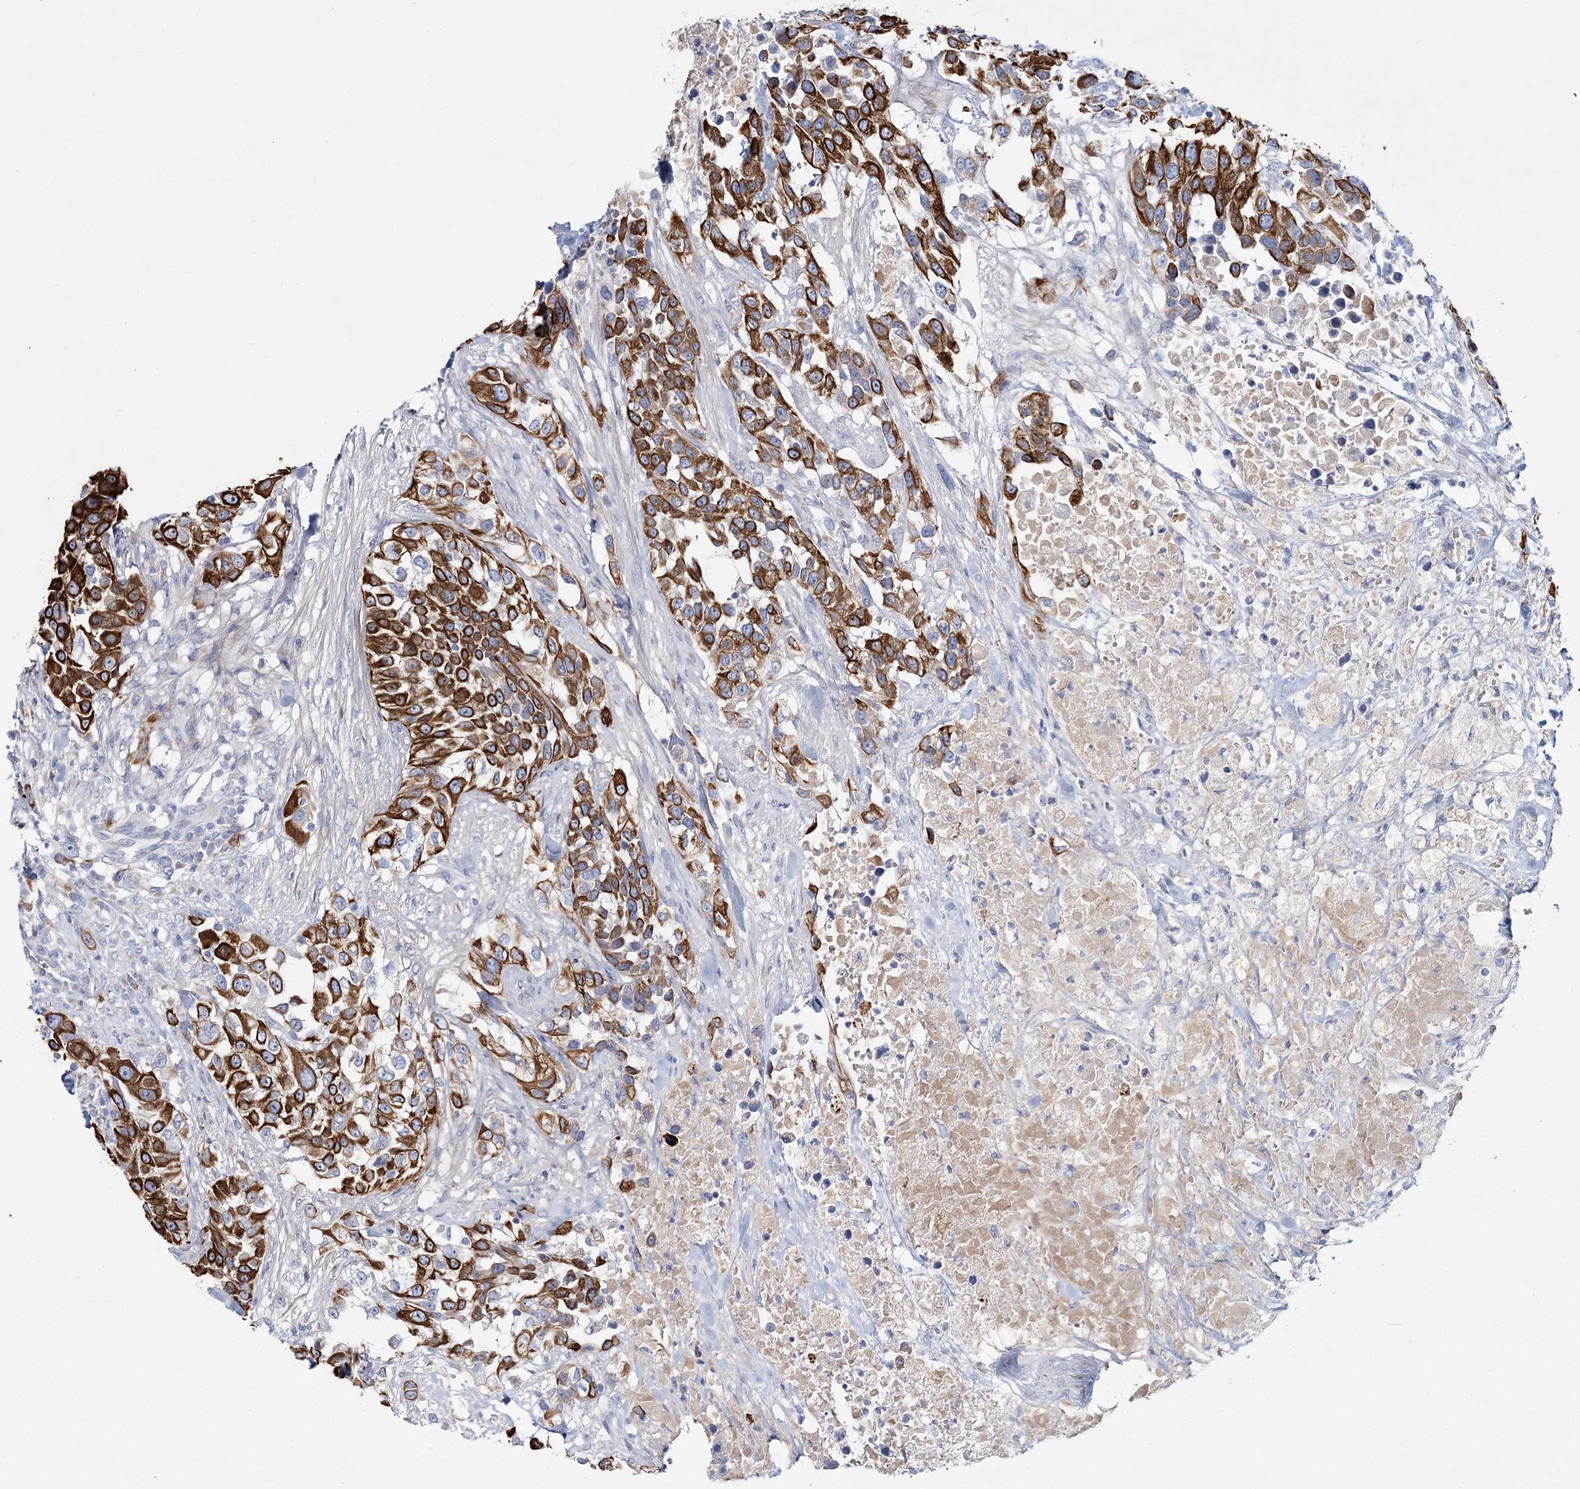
{"staining": {"intensity": "strong", "quantity": ">75%", "location": "cytoplasmic/membranous"}, "tissue": "urothelial cancer", "cell_type": "Tumor cells", "image_type": "cancer", "snomed": [{"axis": "morphology", "description": "Urothelial carcinoma, High grade"}, {"axis": "topography", "description": "Urinary bladder"}], "caption": "A brown stain shows strong cytoplasmic/membranous positivity of a protein in urothelial cancer tumor cells.", "gene": "ADGRL1", "patient": {"sex": "female", "age": 80}}